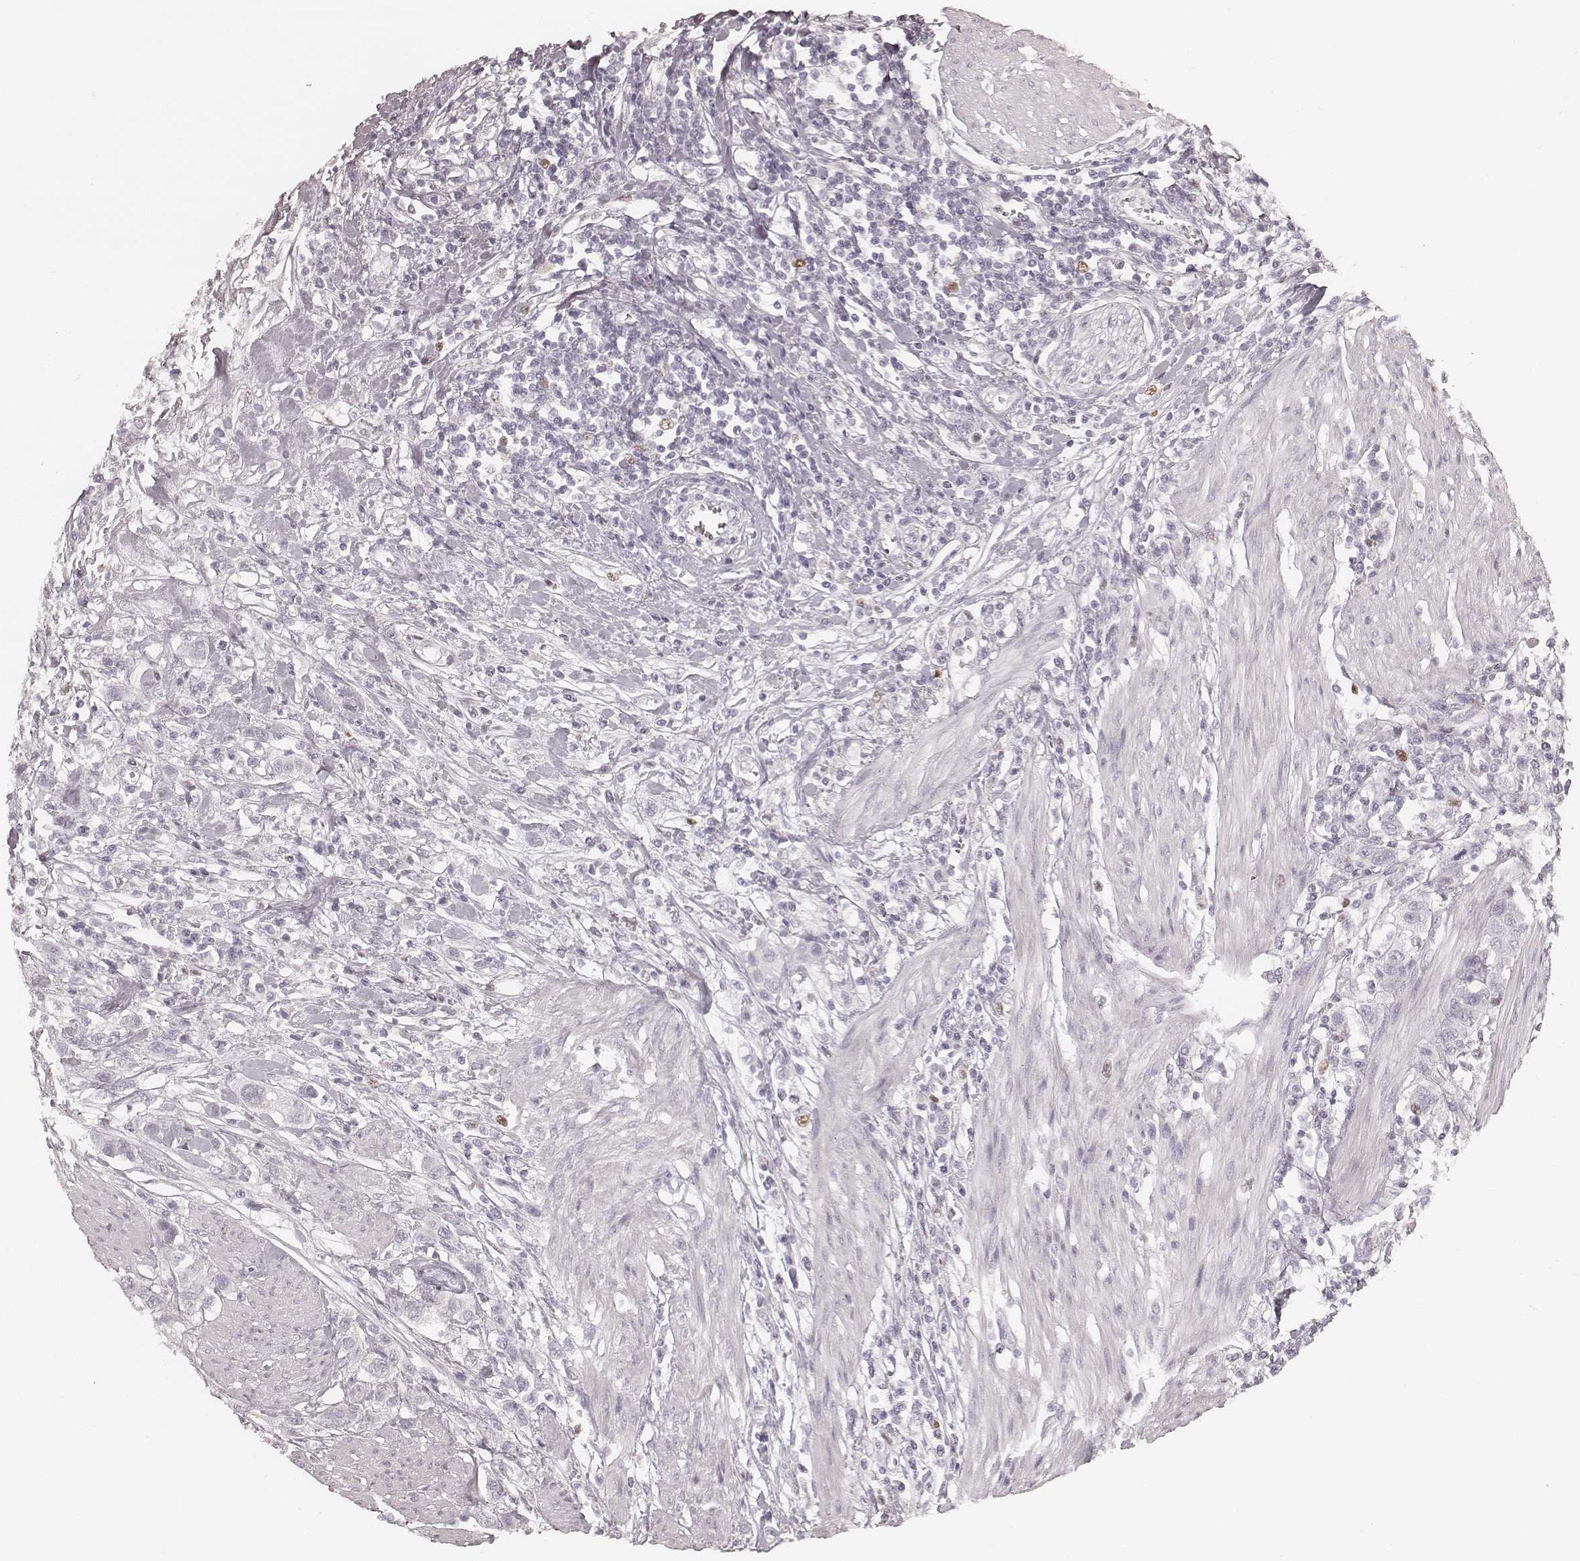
{"staining": {"intensity": "negative", "quantity": "none", "location": "none"}, "tissue": "urothelial cancer", "cell_type": "Tumor cells", "image_type": "cancer", "snomed": [{"axis": "morphology", "description": "Urothelial carcinoma, High grade"}, {"axis": "topography", "description": "Urinary bladder"}], "caption": "Histopathology image shows no protein staining in tumor cells of urothelial carcinoma (high-grade) tissue.", "gene": "TEX37", "patient": {"sex": "female", "age": 58}}